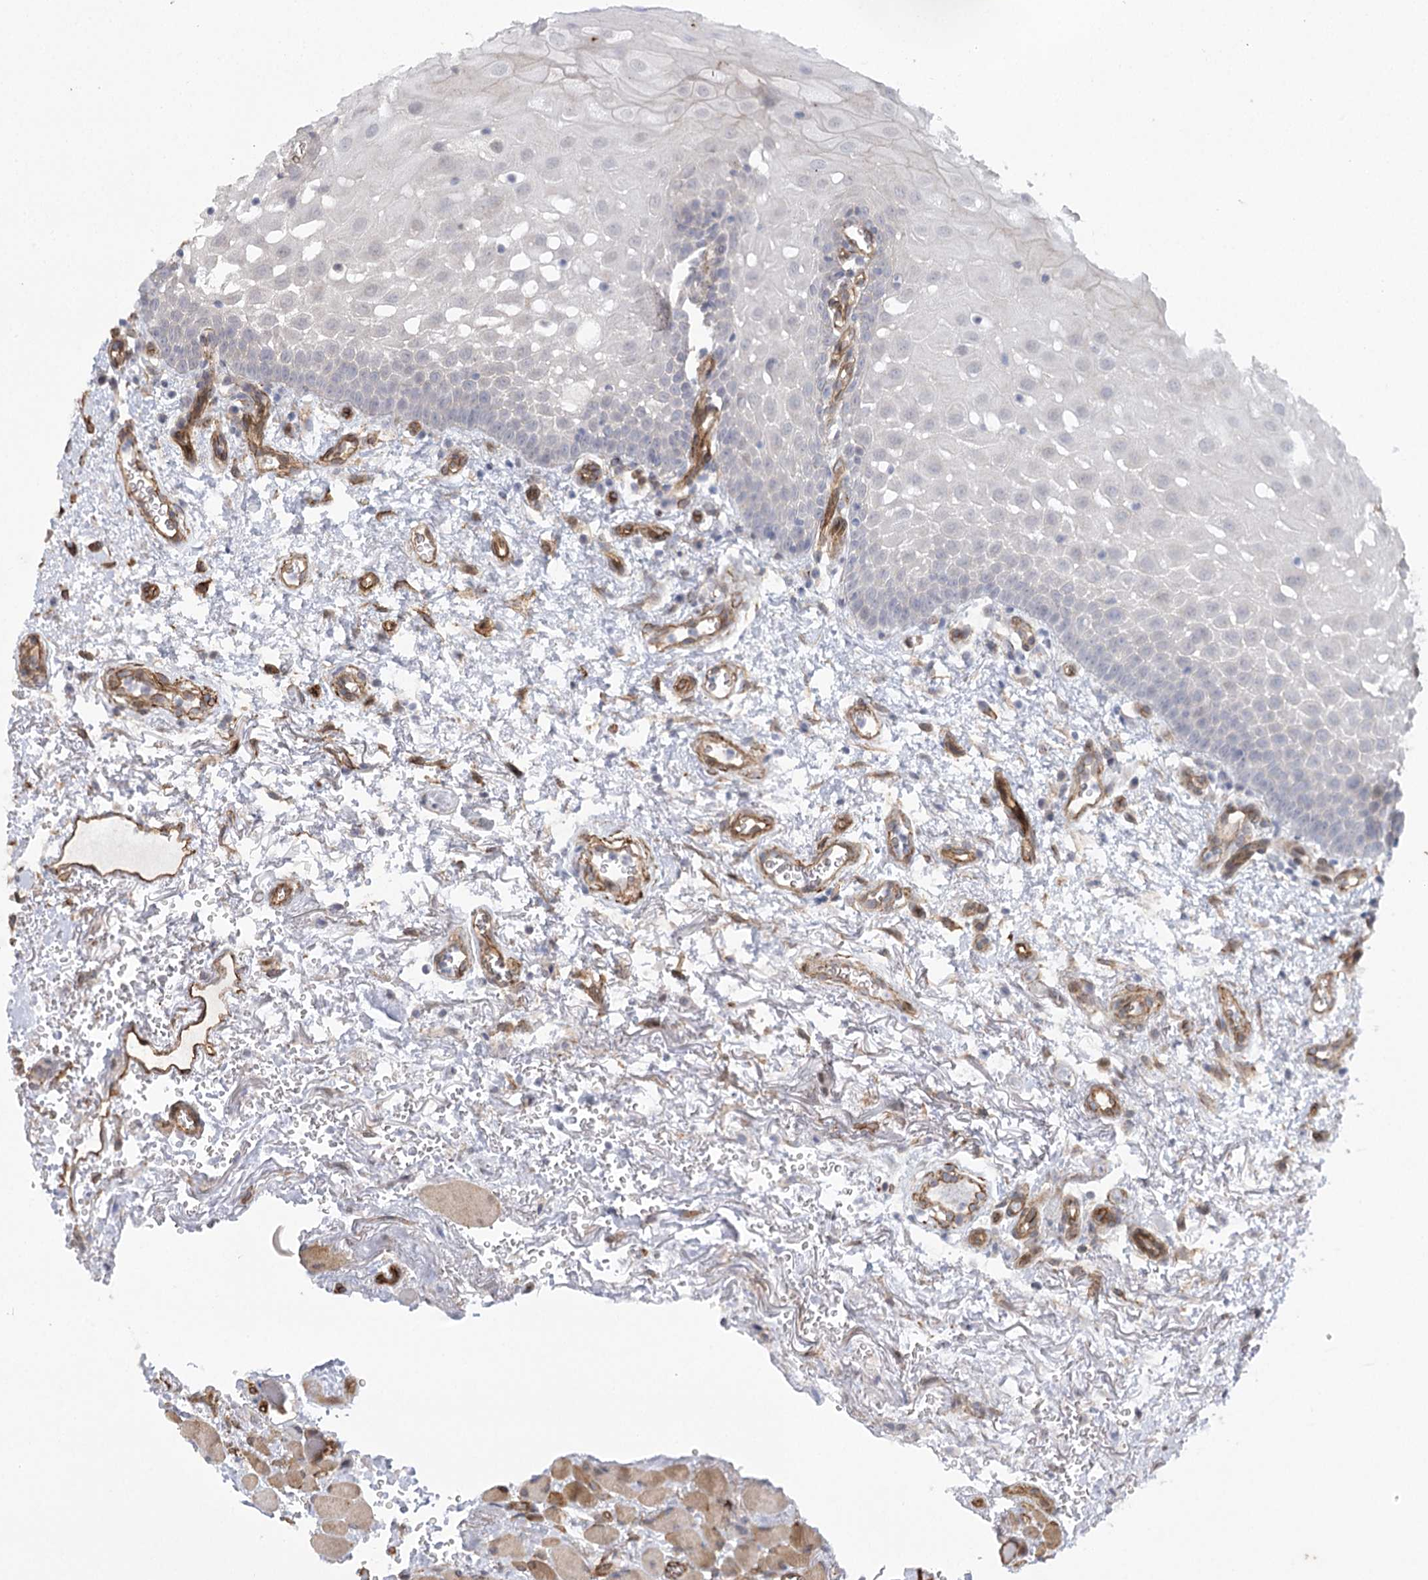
{"staining": {"intensity": "weak", "quantity": "<25%", "location": "cytoplasmic/membranous"}, "tissue": "oral mucosa", "cell_type": "Squamous epithelial cells", "image_type": "normal", "snomed": [{"axis": "morphology", "description": "Normal tissue, NOS"}, {"axis": "morphology", "description": "Squamous cell carcinoma, NOS"}, {"axis": "topography", "description": "Oral tissue"}, {"axis": "topography", "description": "Head-Neck"}], "caption": "This is an immunohistochemistry histopathology image of normal oral mucosa. There is no positivity in squamous epithelial cells.", "gene": "AMTN", "patient": {"sex": "male", "age": 68}}